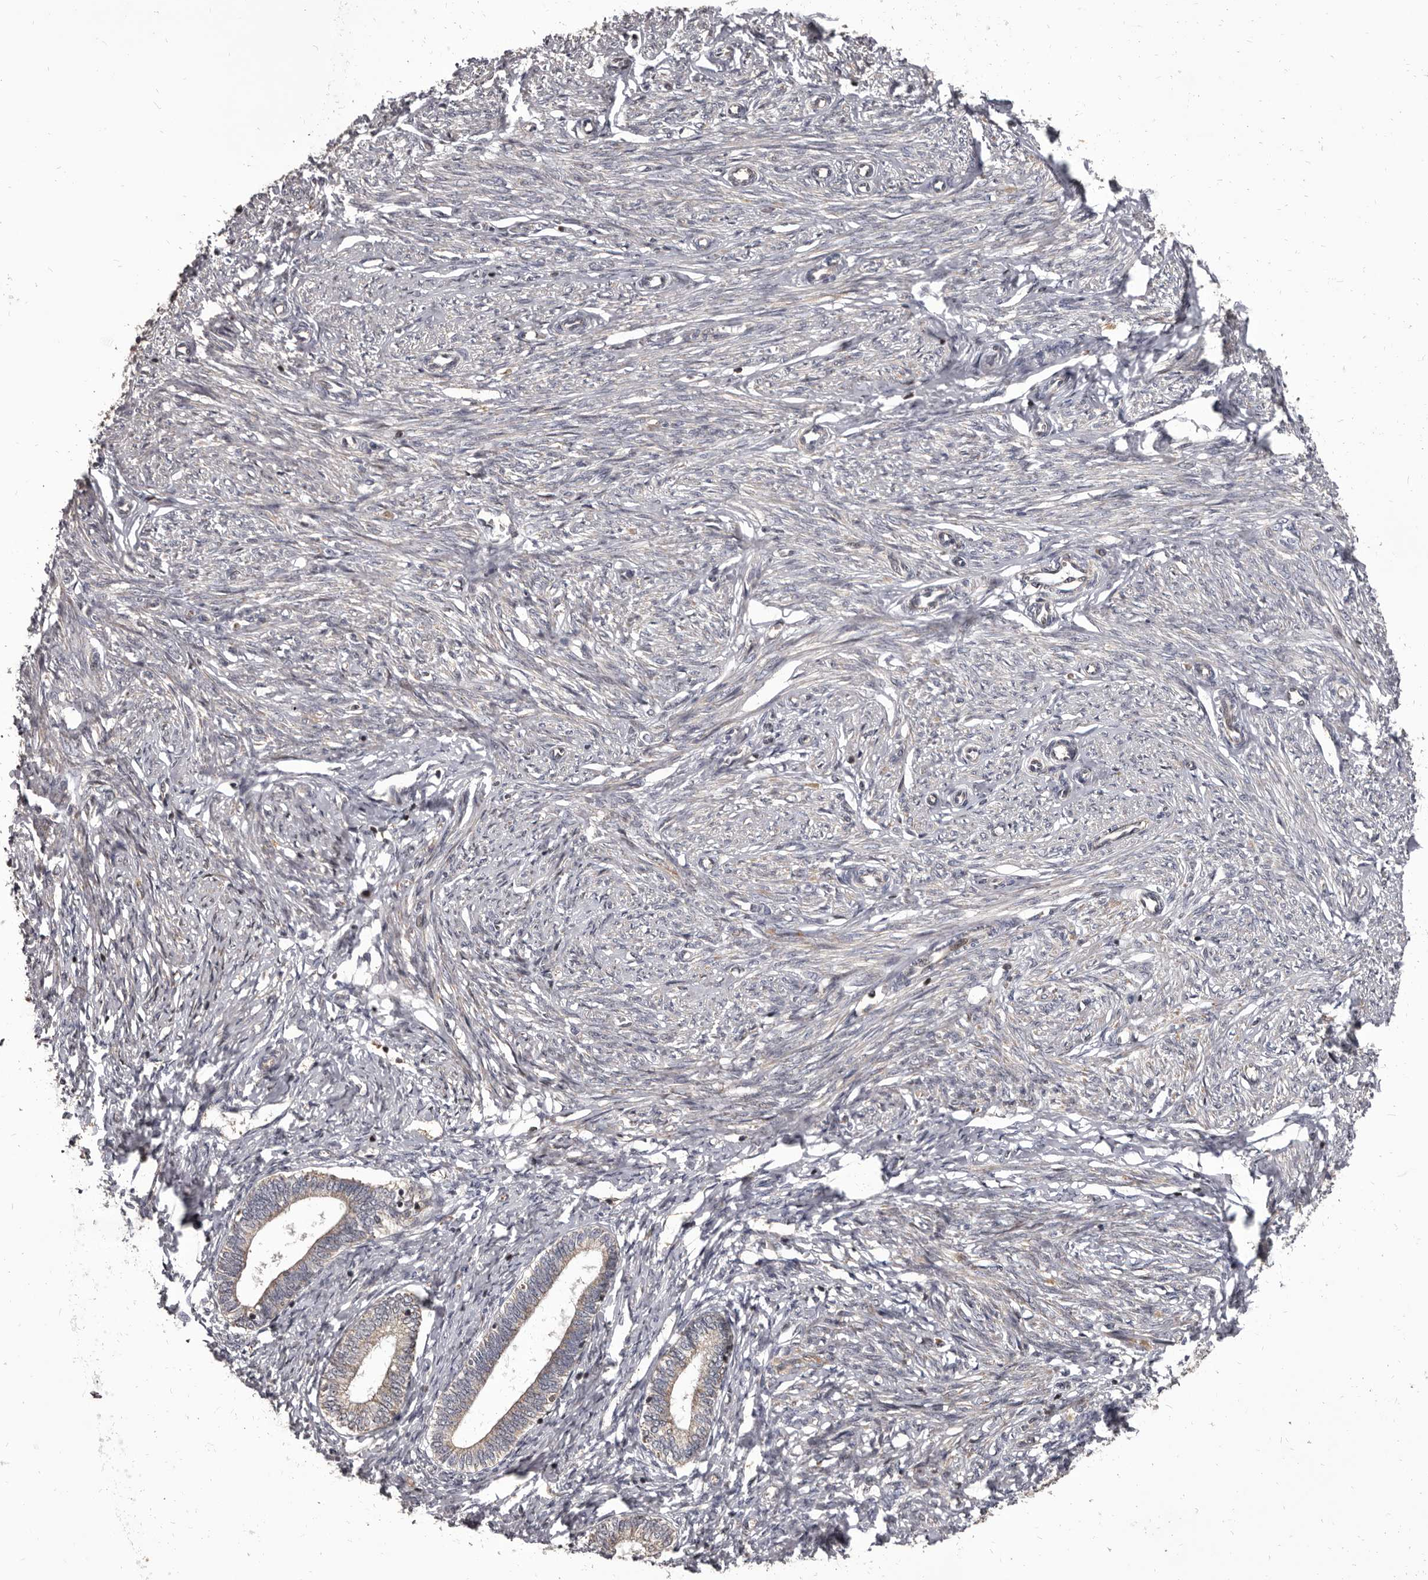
{"staining": {"intensity": "weak", "quantity": ">75%", "location": "cytoplasmic/membranous"}, "tissue": "endometrium", "cell_type": "Cells in endometrial stroma", "image_type": "normal", "snomed": [{"axis": "morphology", "description": "Normal tissue, NOS"}, {"axis": "topography", "description": "Endometrium"}], "caption": "Unremarkable endometrium demonstrates weak cytoplasmic/membranous positivity in about >75% of cells in endometrial stroma.", "gene": "MAP3K14", "patient": {"sex": "female", "age": 72}}